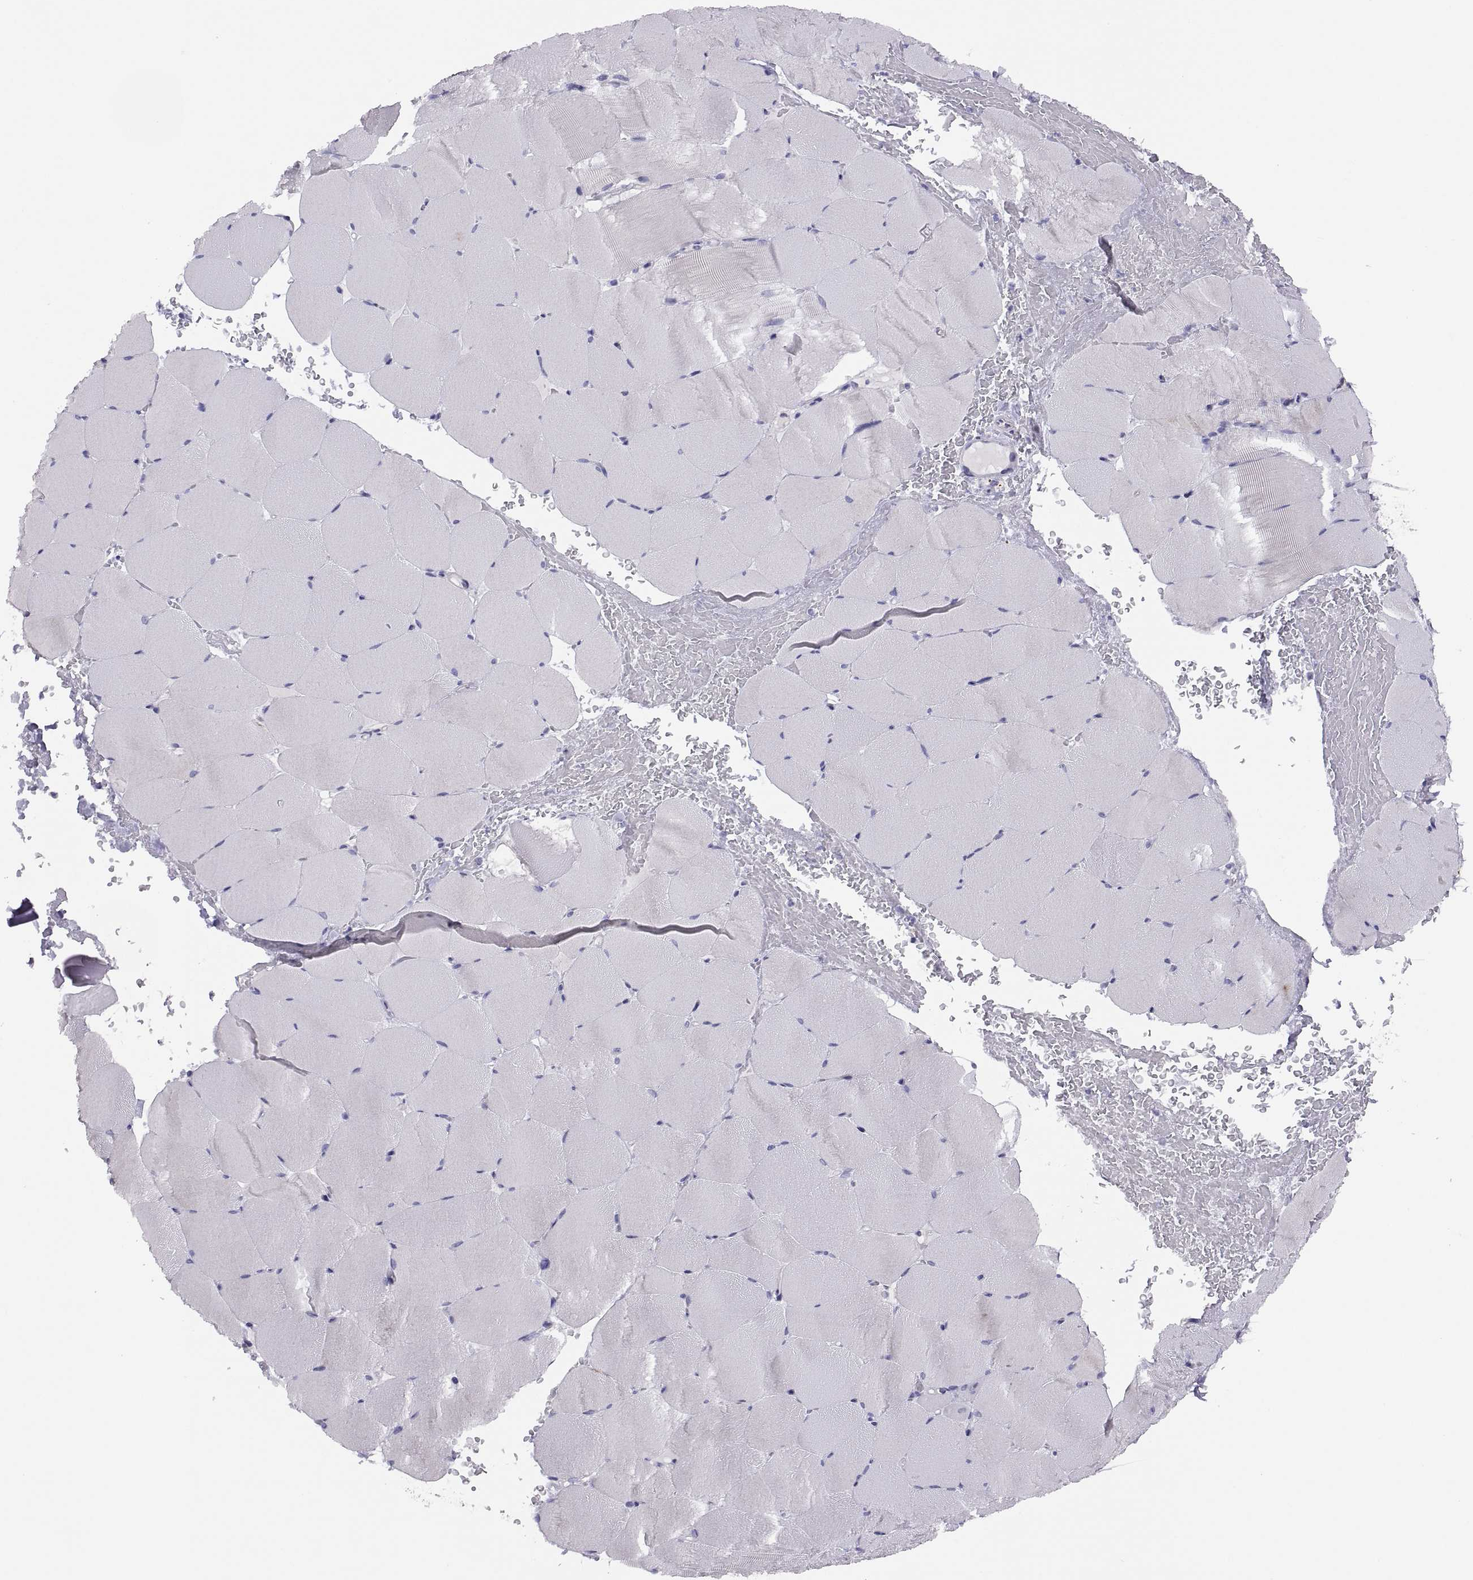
{"staining": {"intensity": "negative", "quantity": "none", "location": "none"}, "tissue": "skeletal muscle", "cell_type": "Myocytes", "image_type": "normal", "snomed": [{"axis": "morphology", "description": "Normal tissue, NOS"}, {"axis": "topography", "description": "Skeletal muscle"}], "caption": "Immunohistochemistry of normal skeletal muscle shows no expression in myocytes.", "gene": "STRC", "patient": {"sex": "female", "age": 37}}